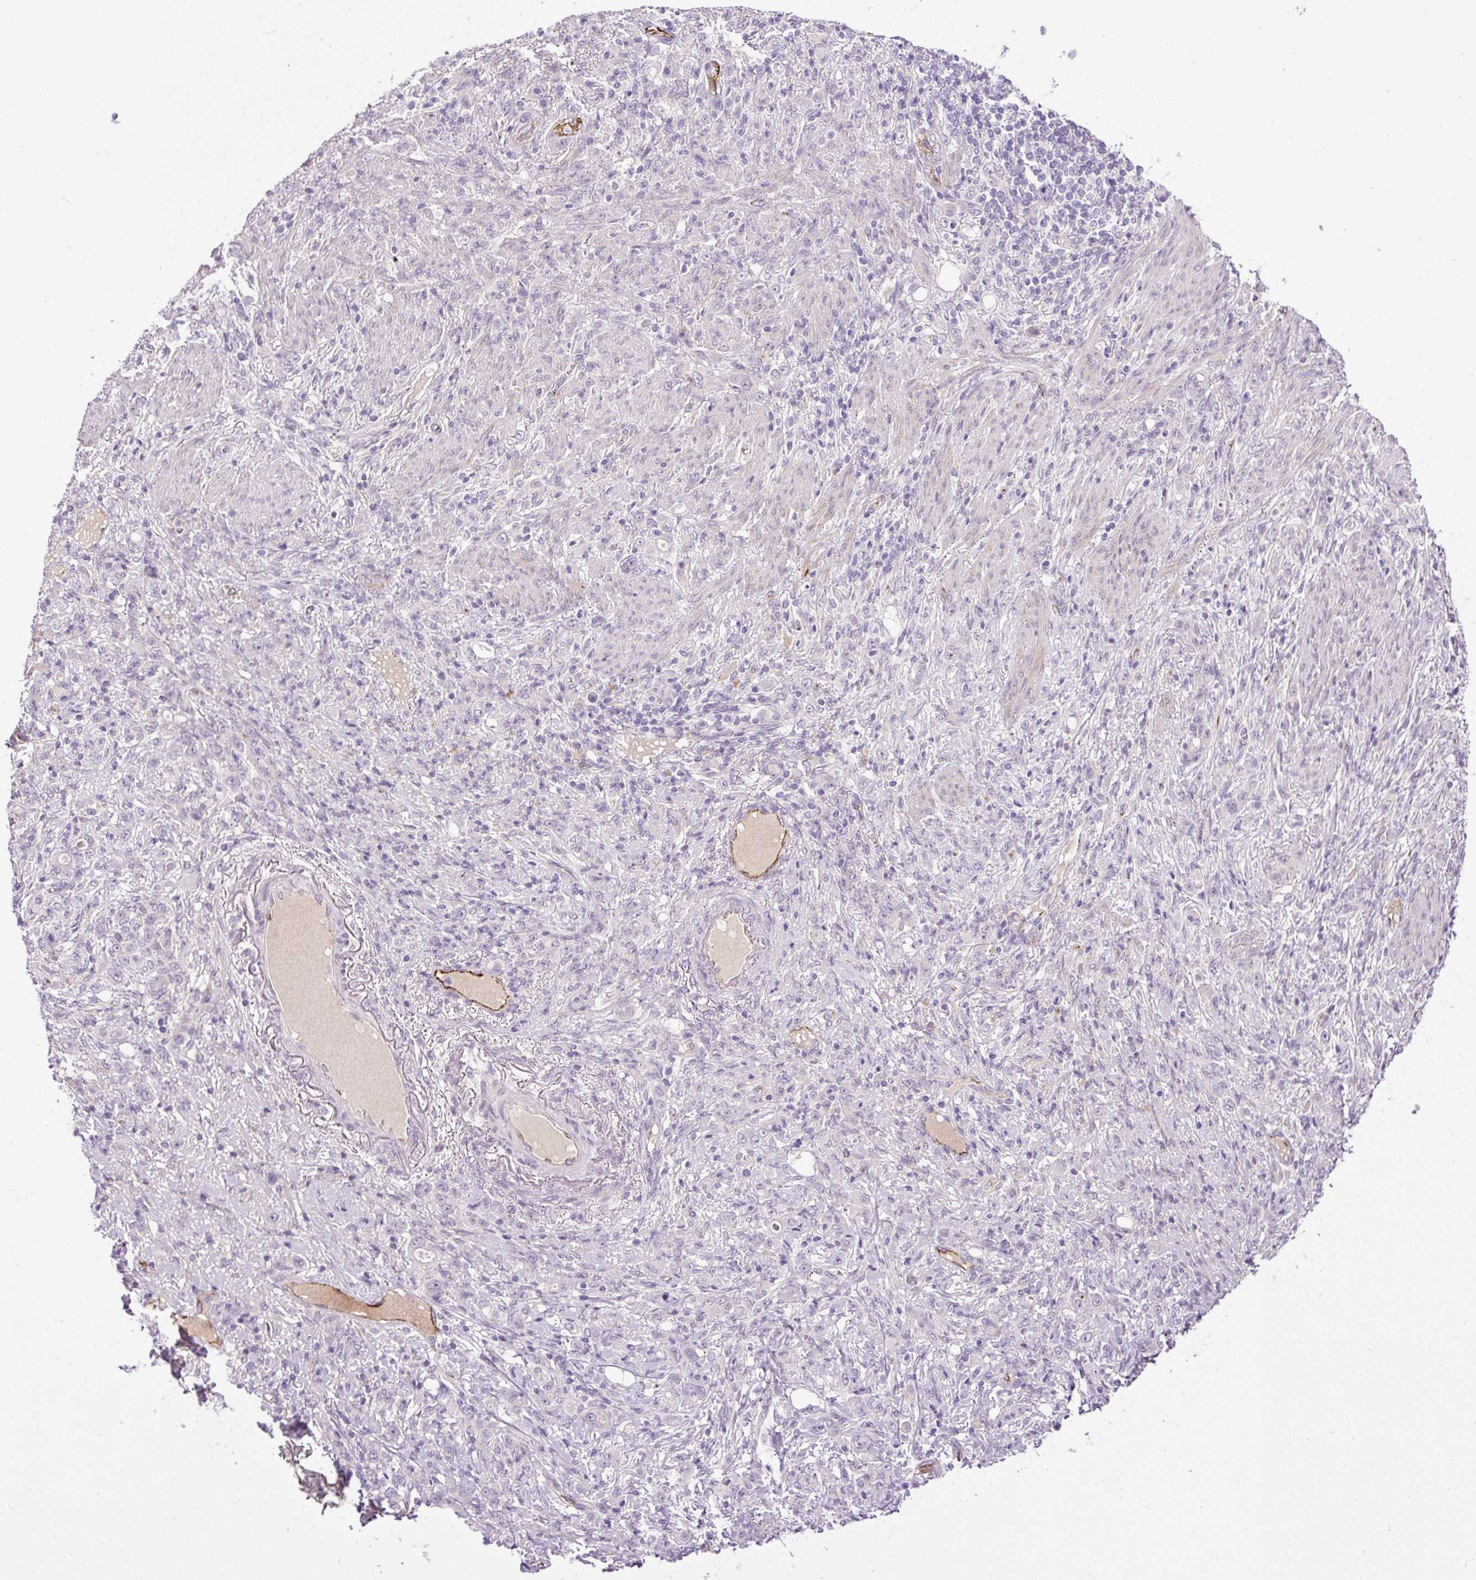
{"staining": {"intensity": "negative", "quantity": "none", "location": "none"}, "tissue": "stomach cancer", "cell_type": "Tumor cells", "image_type": "cancer", "snomed": [{"axis": "morphology", "description": "Normal tissue, NOS"}, {"axis": "morphology", "description": "Adenocarcinoma, NOS"}, {"axis": "topography", "description": "Stomach"}], "caption": "Immunohistochemical staining of adenocarcinoma (stomach) demonstrates no significant expression in tumor cells.", "gene": "LEFTY2", "patient": {"sex": "female", "age": 79}}